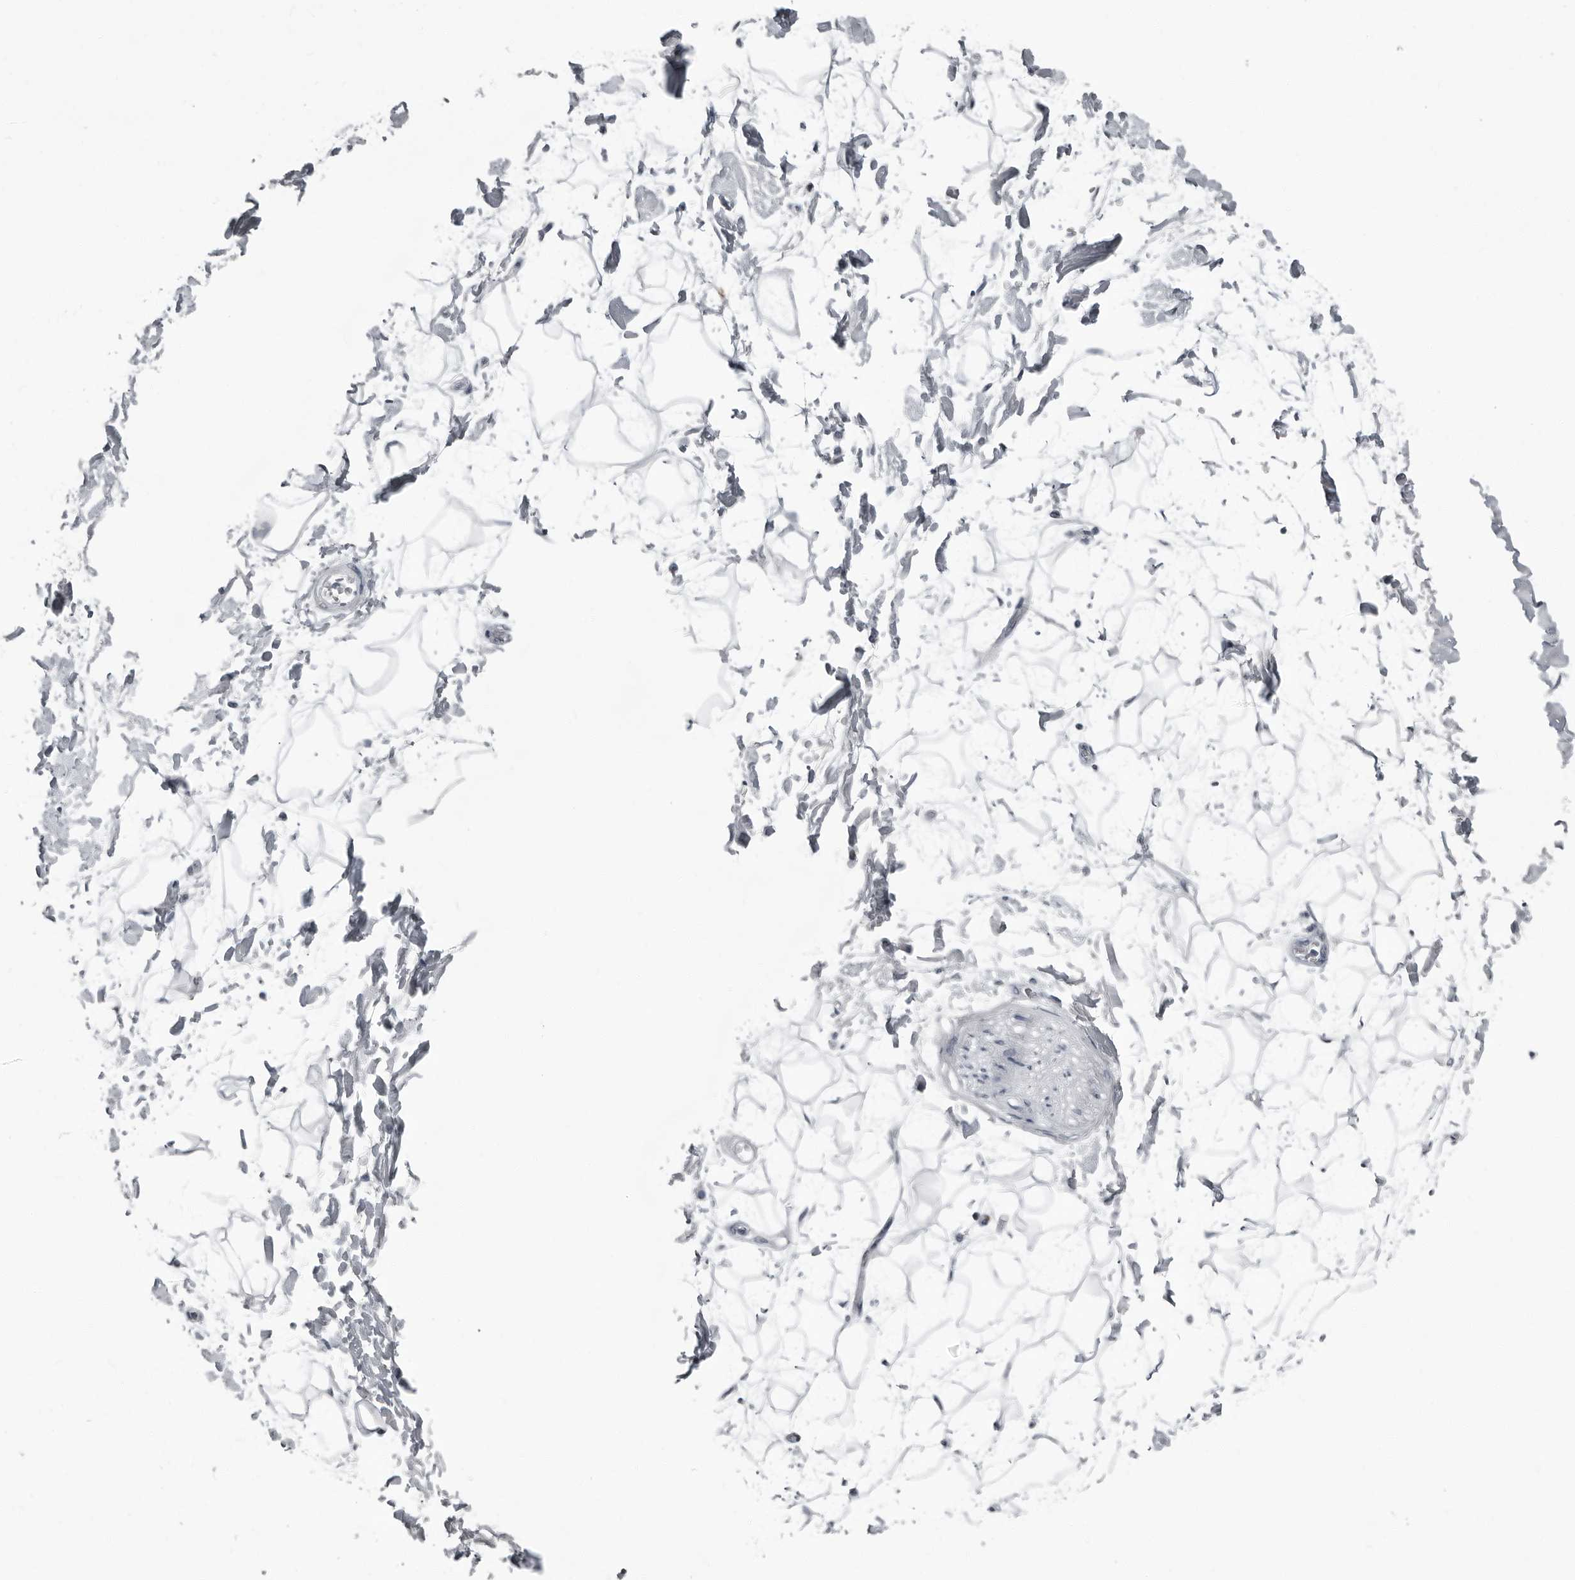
{"staining": {"intensity": "negative", "quantity": "none", "location": "none"}, "tissue": "adipose tissue", "cell_type": "Adipocytes", "image_type": "normal", "snomed": [{"axis": "morphology", "description": "Normal tissue, NOS"}, {"axis": "topography", "description": "Soft tissue"}], "caption": "Photomicrograph shows no protein positivity in adipocytes of unremarkable adipose tissue.", "gene": "PDCD11", "patient": {"sex": "male", "age": 72}}